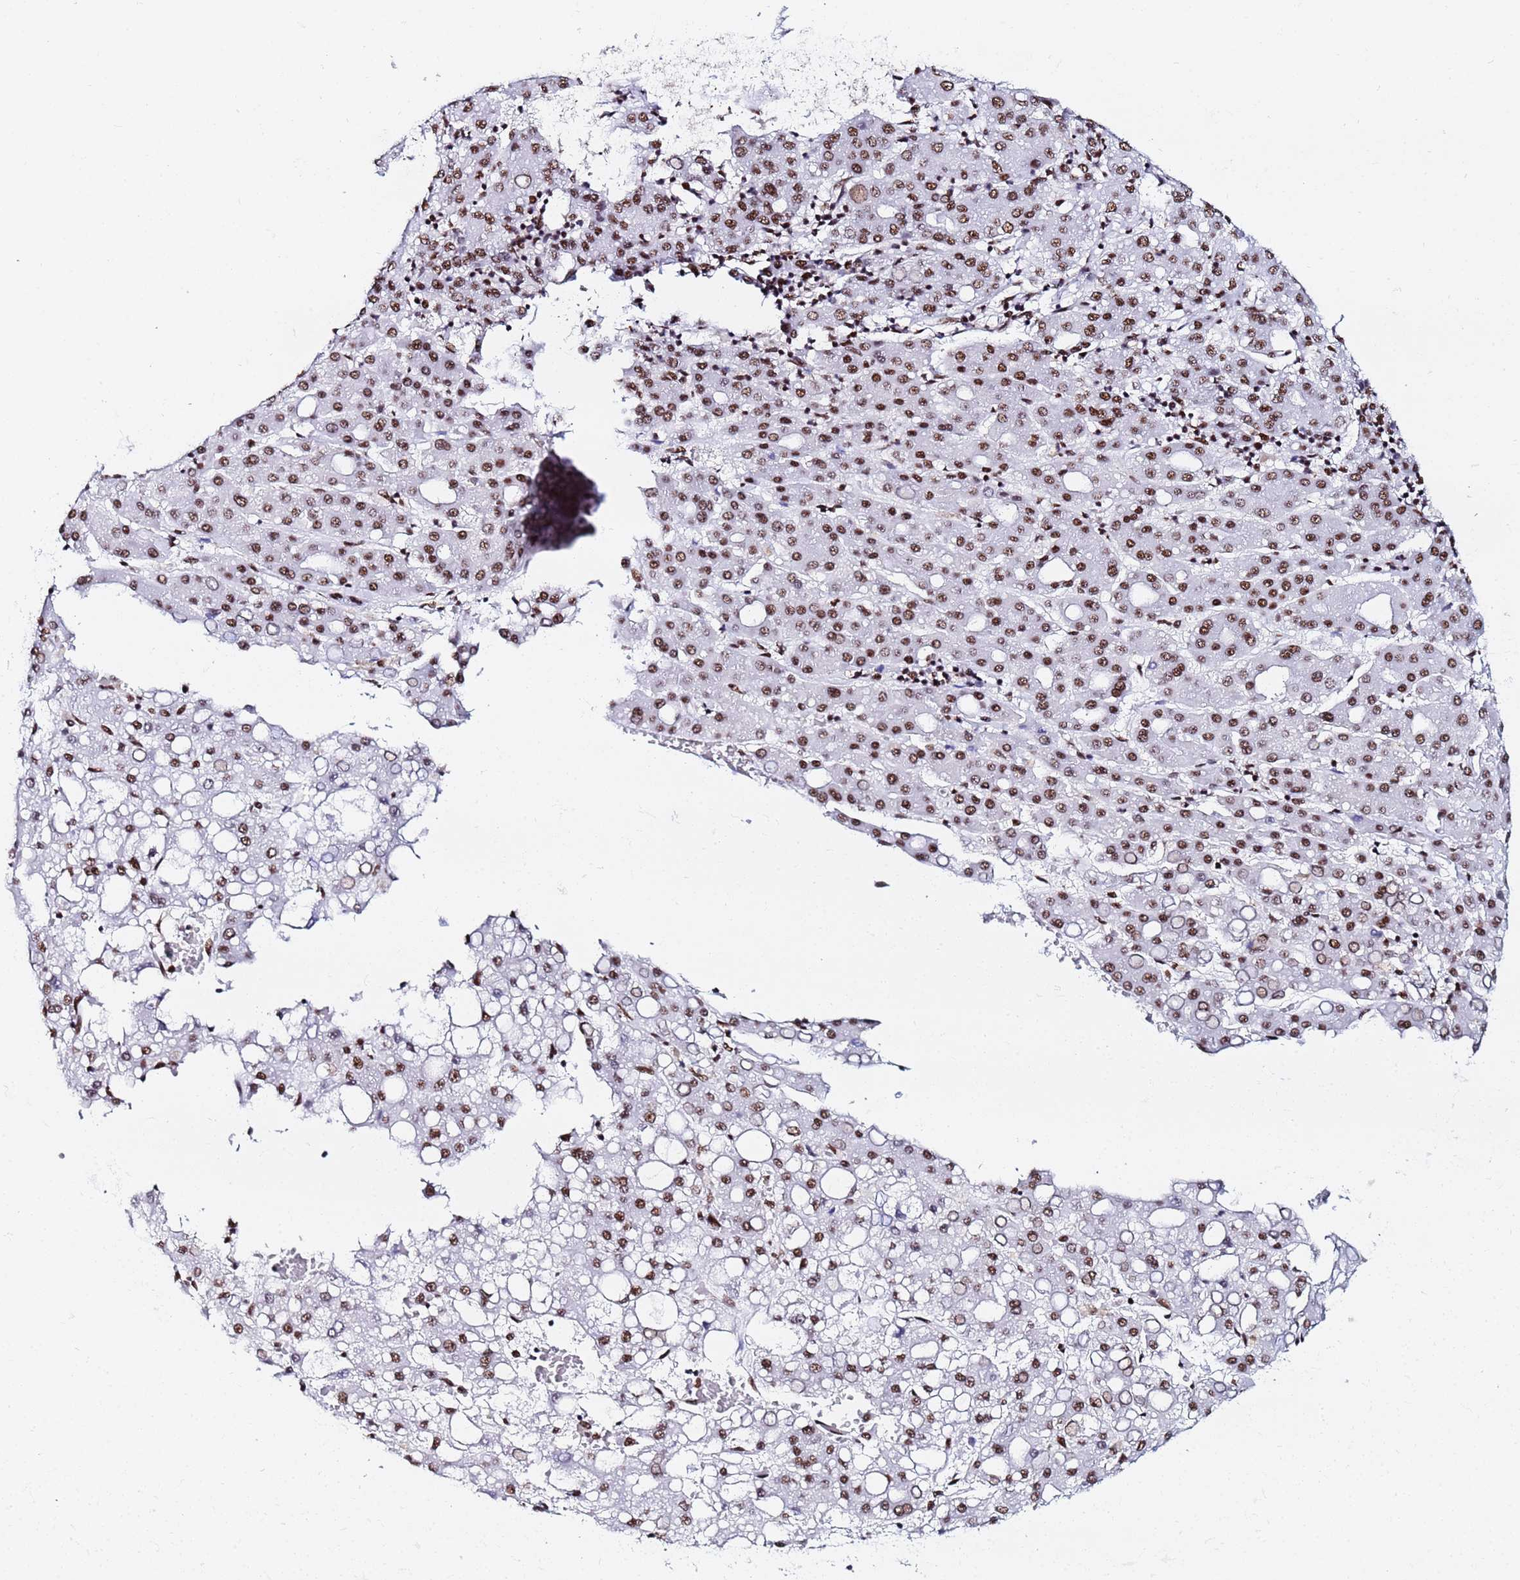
{"staining": {"intensity": "moderate", "quantity": ">75%", "location": "nuclear"}, "tissue": "liver cancer", "cell_type": "Tumor cells", "image_type": "cancer", "snomed": [{"axis": "morphology", "description": "Carcinoma, Hepatocellular, NOS"}, {"axis": "topography", "description": "Liver"}], "caption": "Liver cancer tissue reveals moderate nuclear positivity in about >75% of tumor cells, visualized by immunohistochemistry. Nuclei are stained in blue.", "gene": "SNRPA1", "patient": {"sex": "male", "age": 65}}